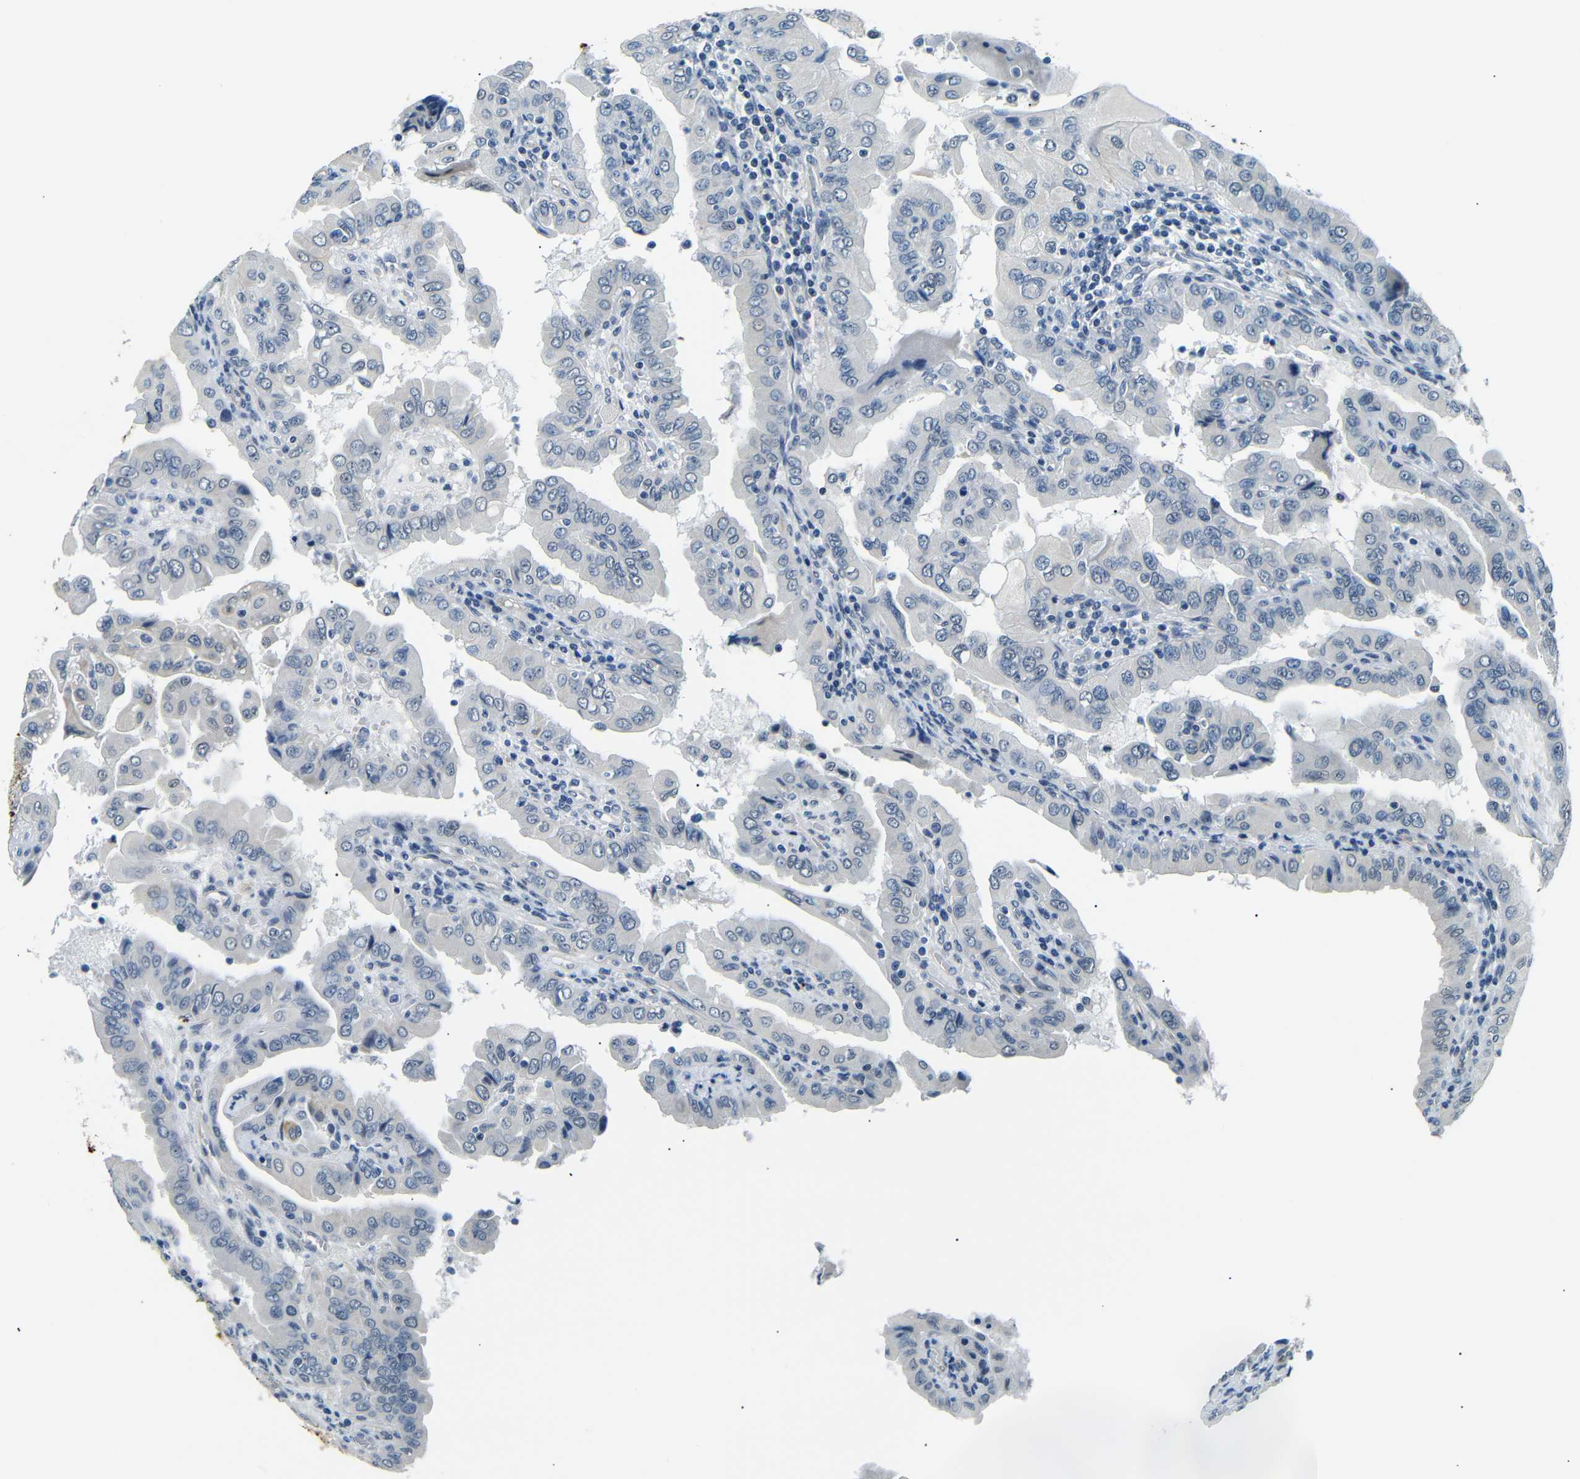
{"staining": {"intensity": "negative", "quantity": "none", "location": "none"}, "tissue": "thyroid cancer", "cell_type": "Tumor cells", "image_type": "cancer", "snomed": [{"axis": "morphology", "description": "Papillary adenocarcinoma, NOS"}, {"axis": "topography", "description": "Thyroid gland"}], "caption": "Papillary adenocarcinoma (thyroid) stained for a protein using immunohistochemistry exhibits no staining tumor cells.", "gene": "TAFA1", "patient": {"sex": "male", "age": 33}}